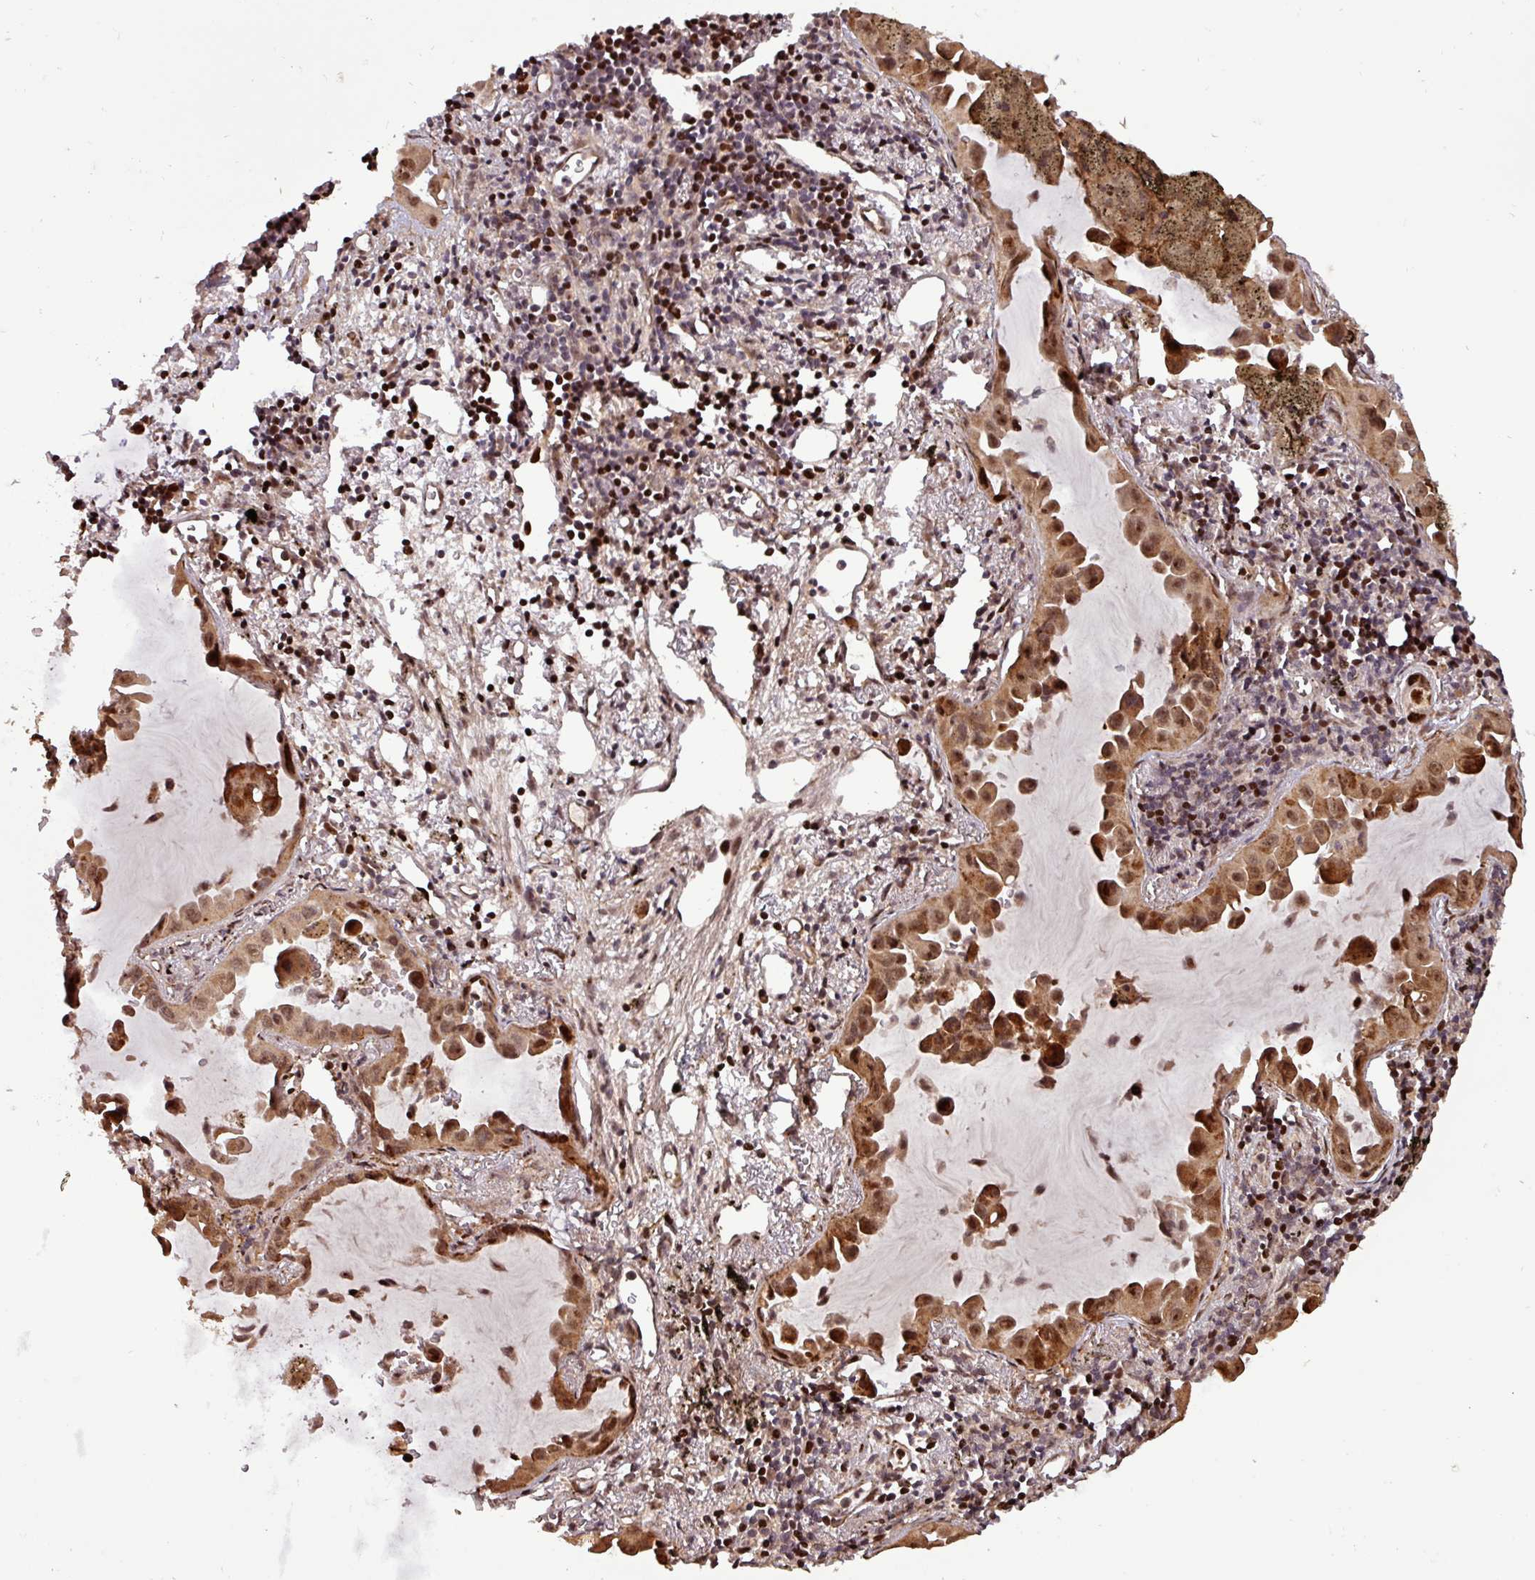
{"staining": {"intensity": "moderate", "quantity": ">75%", "location": "cytoplasmic/membranous,nuclear"}, "tissue": "lung cancer", "cell_type": "Tumor cells", "image_type": "cancer", "snomed": [{"axis": "morphology", "description": "Adenocarcinoma, NOS"}, {"axis": "topography", "description": "Lung"}], "caption": "The micrograph displays immunohistochemical staining of lung adenocarcinoma. There is moderate cytoplasmic/membranous and nuclear staining is seen in approximately >75% of tumor cells. Using DAB (3,3'-diaminobenzidine) (brown) and hematoxylin (blue) stains, captured at high magnification using brightfield microscopy.", "gene": "SLC22A24", "patient": {"sex": "male", "age": 68}}